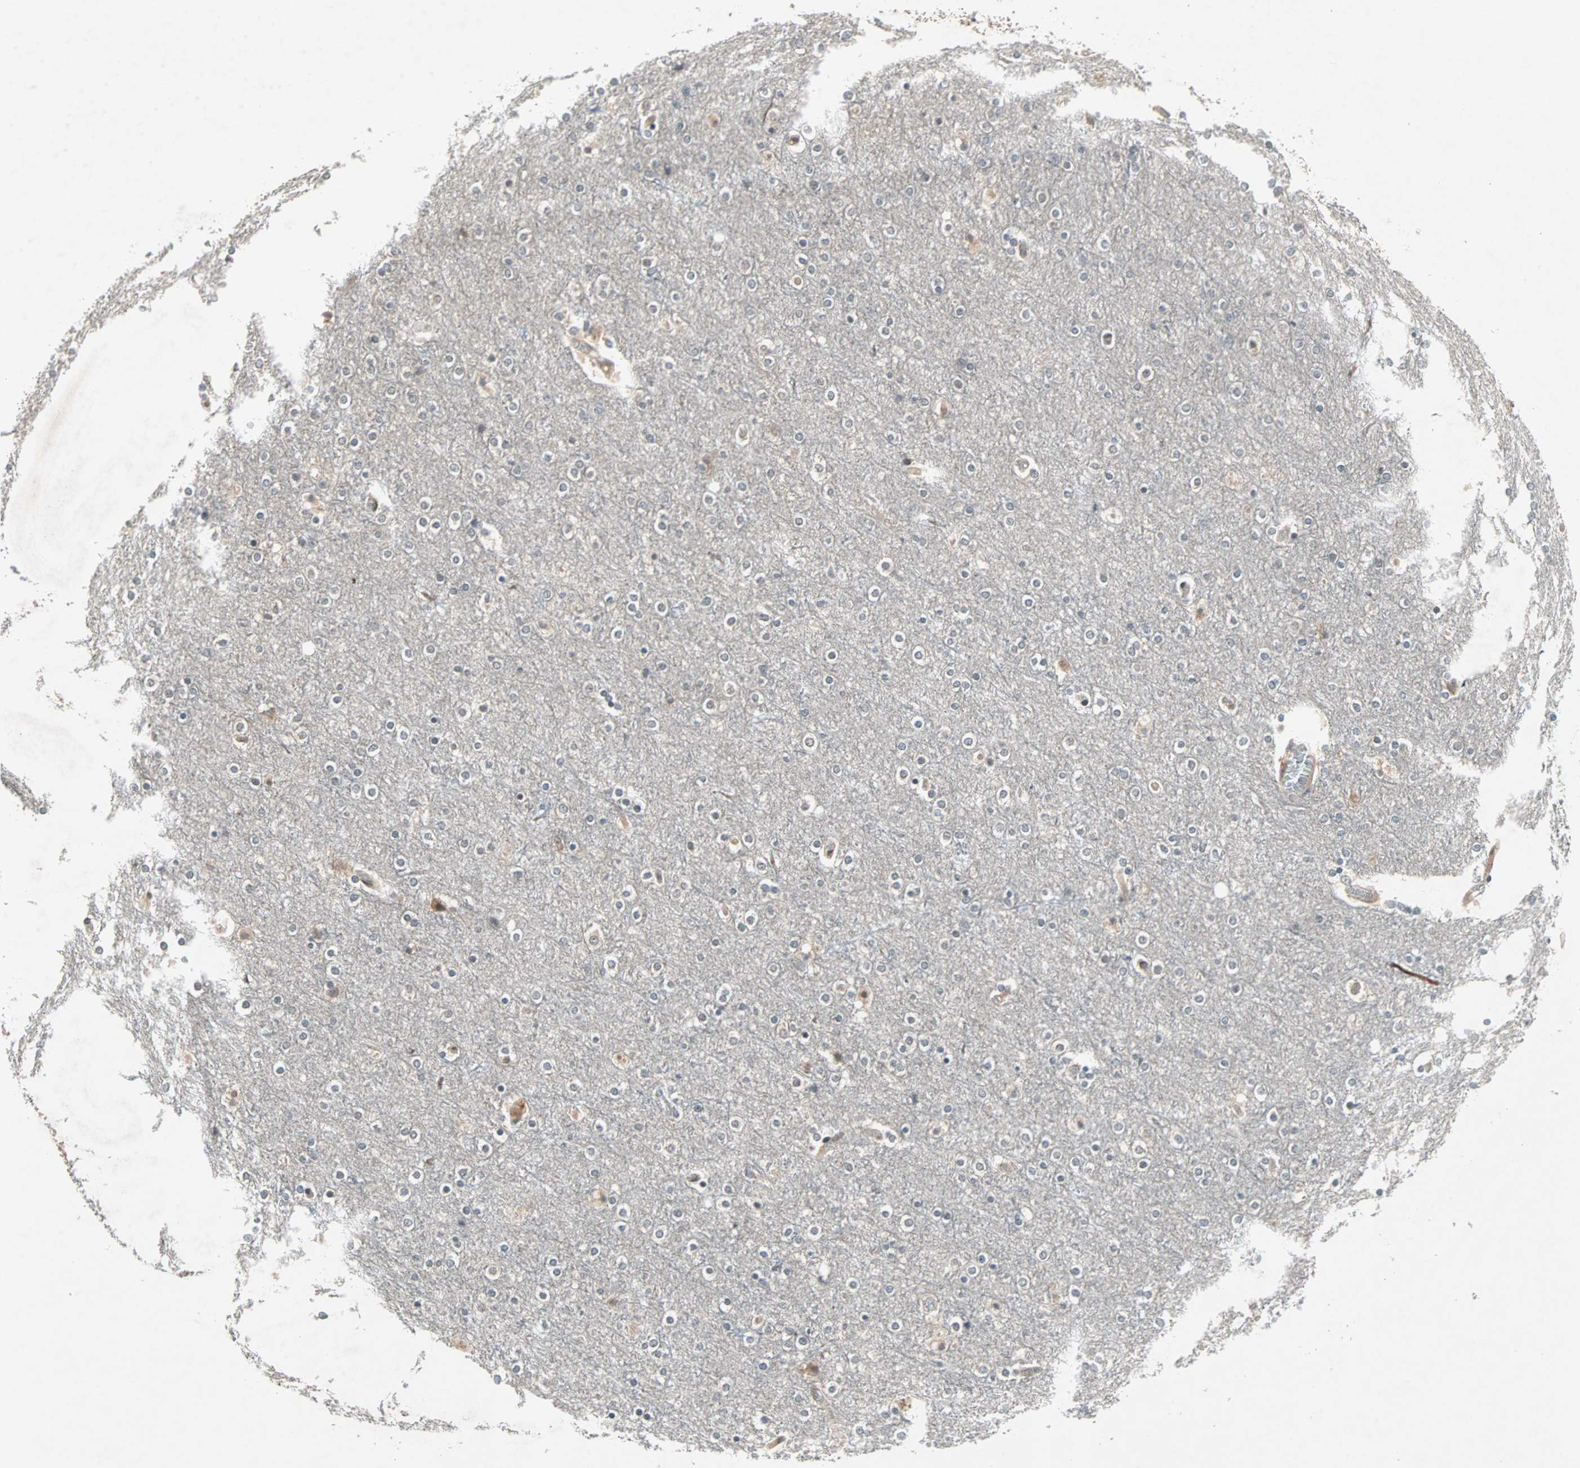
{"staining": {"intensity": "moderate", "quantity": "25%-75%", "location": "cytoplasmic/membranous"}, "tissue": "cerebral cortex", "cell_type": "Endothelial cells", "image_type": "normal", "snomed": [{"axis": "morphology", "description": "Normal tissue, NOS"}, {"axis": "topography", "description": "Cerebral cortex"}], "caption": "An IHC photomicrograph of unremarkable tissue is shown. Protein staining in brown shows moderate cytoplasmic/membranous positivity in cerebral cortex within endothelial cells.", "gene": "PGBD1", "patient": {"sex": "female", "age": 54}}